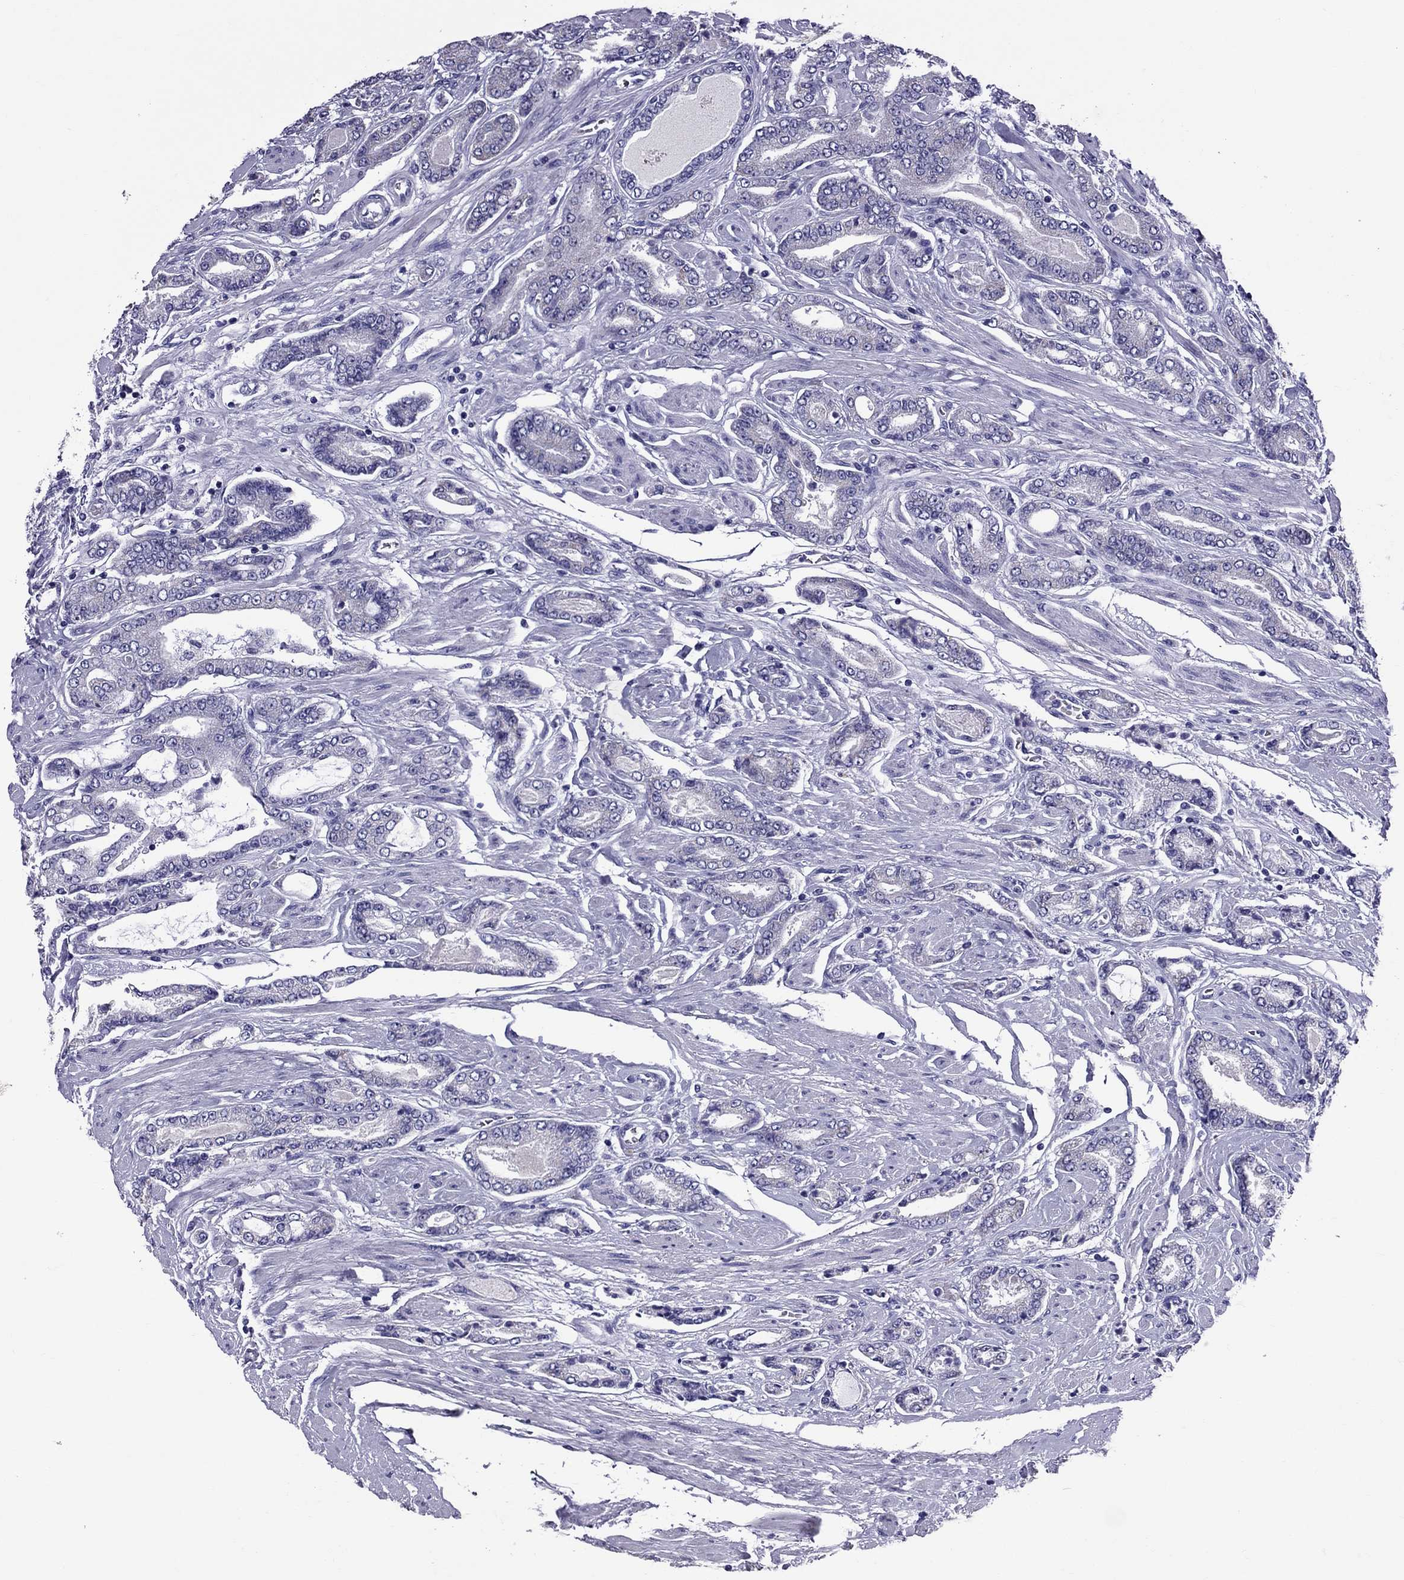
{"staining": {"intensity": "negative", "quantity": "none", "location": "none"}, "tissue": "prostate cancer", "cell_type": "Tumor cells", "image_type": "cancer", "snomed": [{"axis": "morphology", "description": "Adenocarcinoma, NOS"}, {"axis": "topography", "description": "Prostate"}], "caption": "Photomicrograph shows no protein positivity in tumor cells of prostate cancer (adenocarcinoma) tissue.", "gene": "TTLL13", "patient": {"sex": "male", "age": 64}}